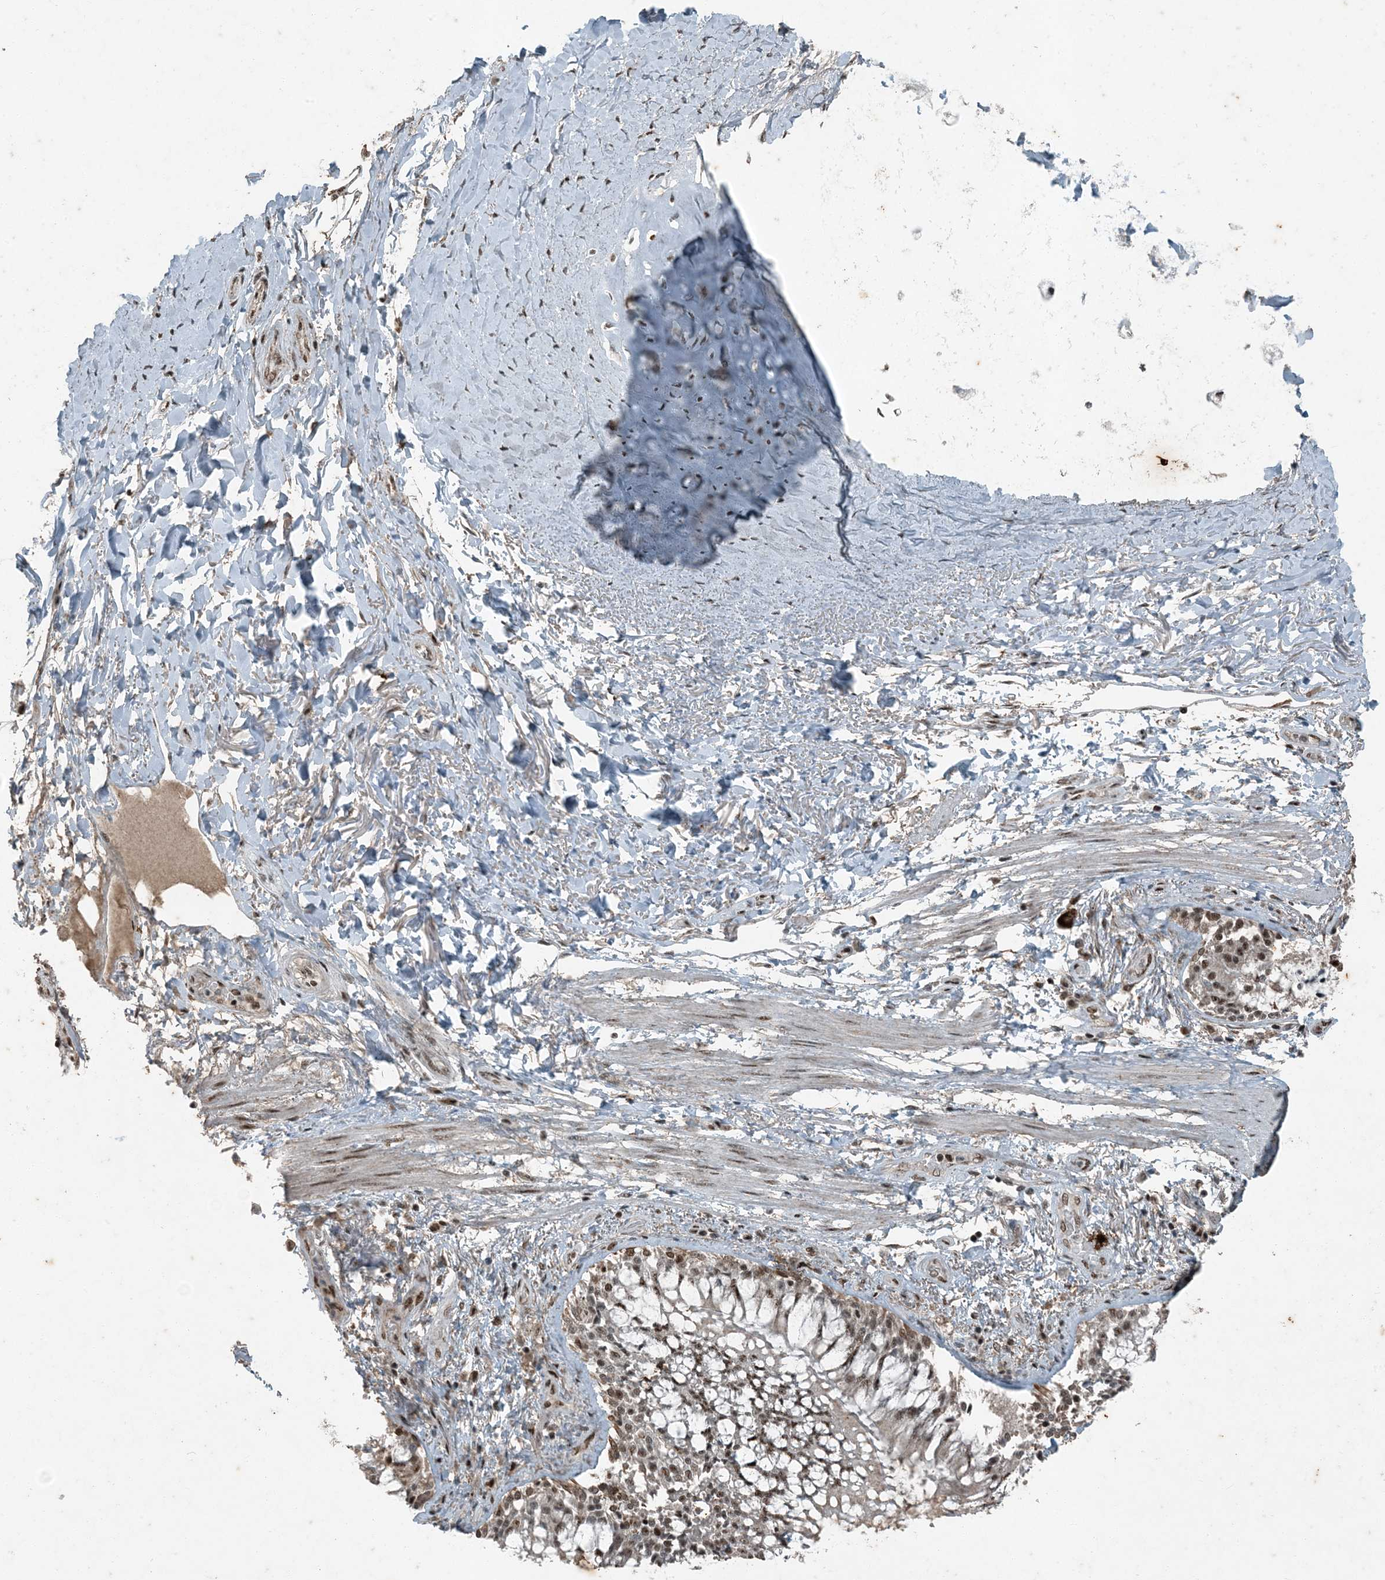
{"staining": {"intensity": "weak", "quantity": "25%-75%", "location": "cytoplasmic/membranous"}, "tissue": "adipose tissue", "cell_type": "Adipocytes", "image_type": "normal", "snomed": [{"axis": "morphology", "description": "Normal tissue, NOS"}, {"axis": "topography", "description": "Cartilage tissue"}, {"axis": "topography", "description": "Bronchus"}, {"axis": "topography", "description": "Lung"}, {"axis": "topography", "description": "Peripheral nerve tissue"}], "caption": "This image shows IHC staining of normal adipose tissue, with low weak cytoplasmic/membranous positivity in approximately 25%-75% of adipocytes.", "gene": "TADA2B", "patient": {"sex": "female", "age": 49}}